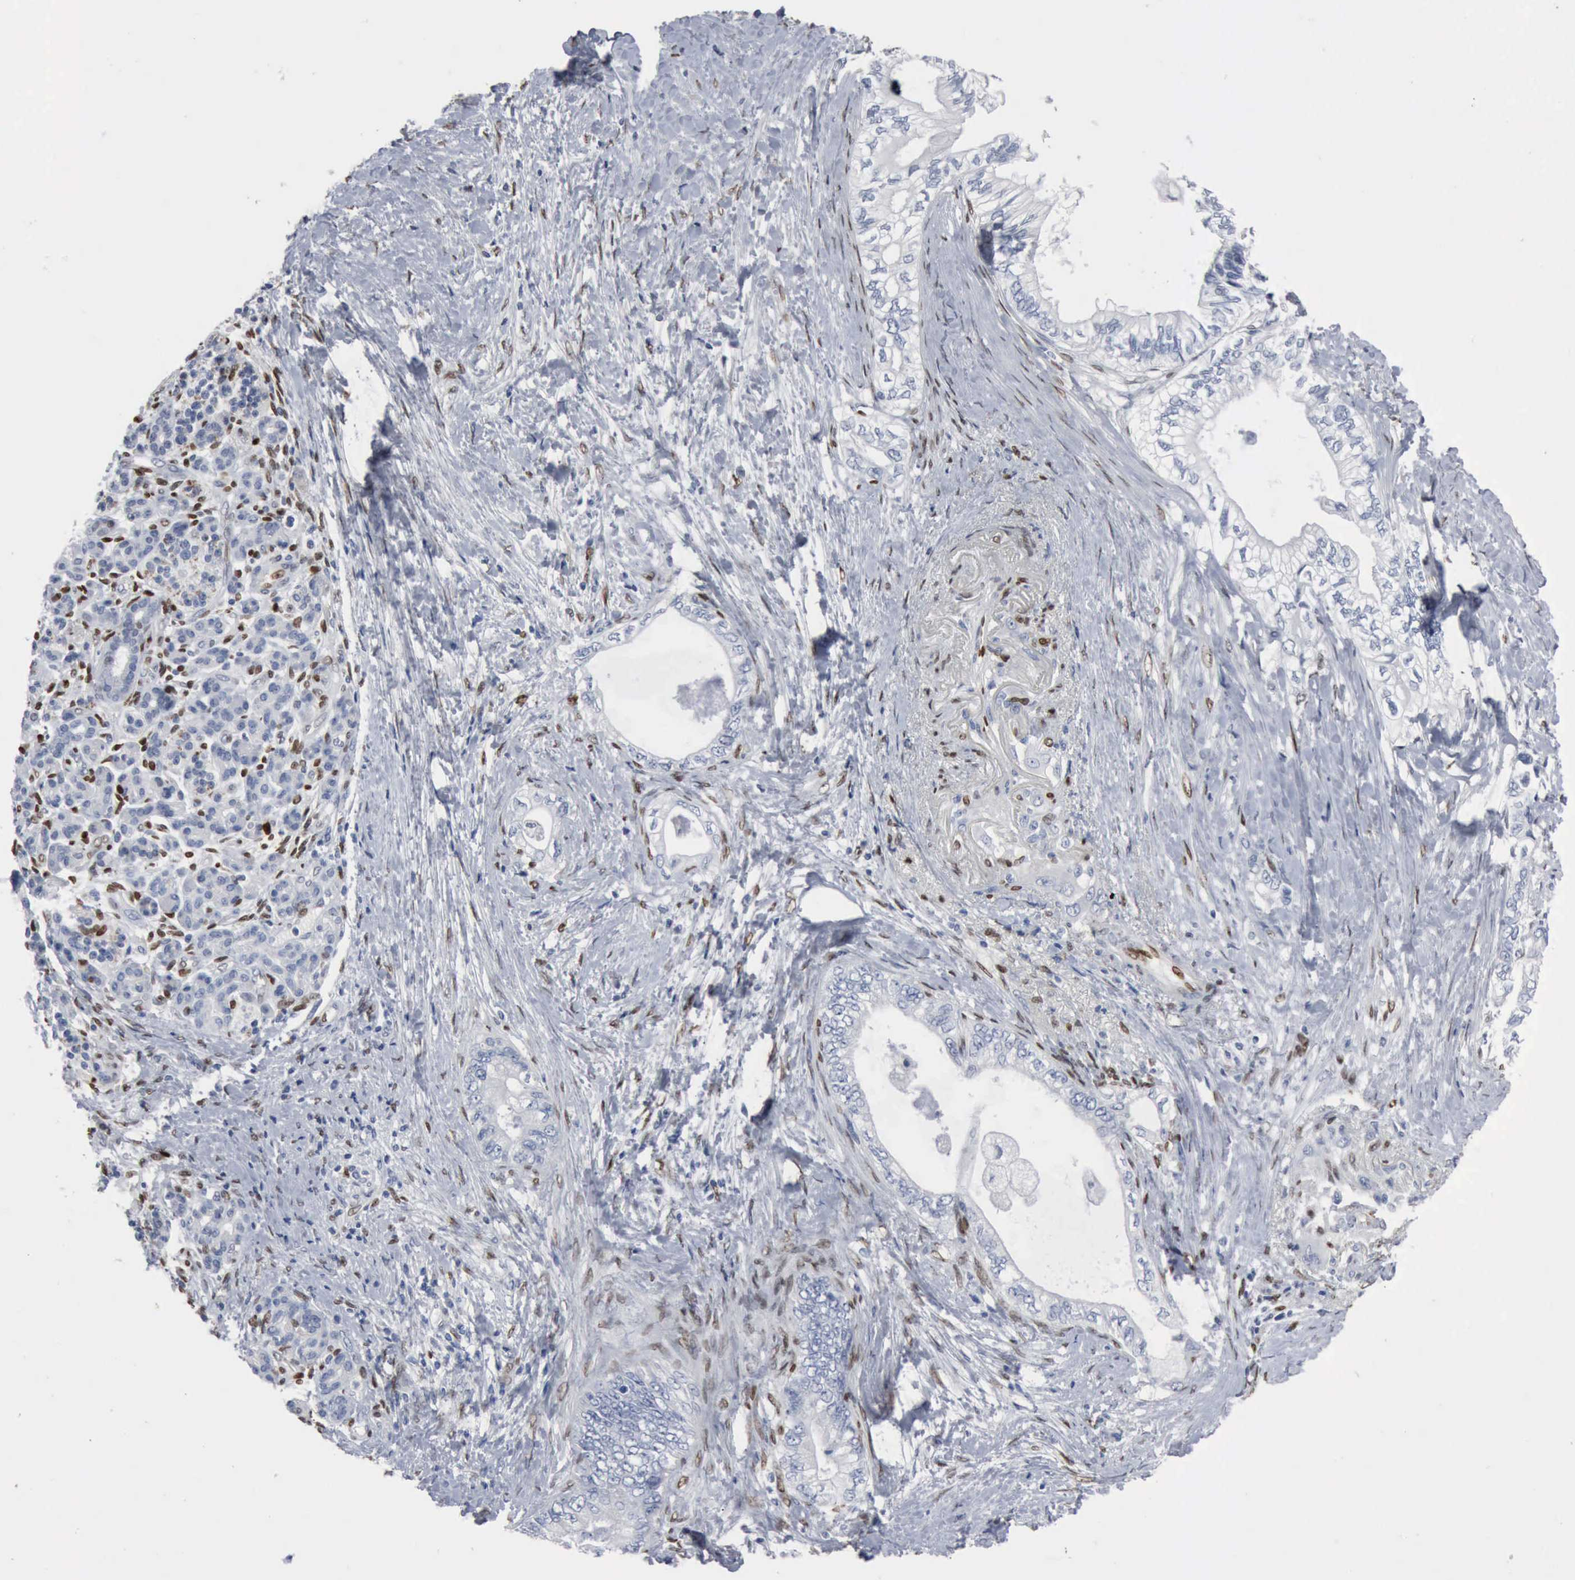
{"staining": {"intensity": "negative", "quantity": "none", "location": "none"}, "tissue": "pancreatic cancer", "cell_type": "Tumor cells", "image_type": "cancer", "snomed": [{"axis": "morphology", "description": "Adenocarcinoma, NOS"}, {"axis": "topography", "description": "Pancreas"}], "caption": "Immunohistochemistry micrograph of neoplastic tissue: human pancreatic cancer stained with DAB exhibits no significant protein positivity in tumor cells. (Brightfield microscopy of DAB IHC at high magnification).", "gene": "FGF2", "patient": {"sex": "female", "age": 66}}